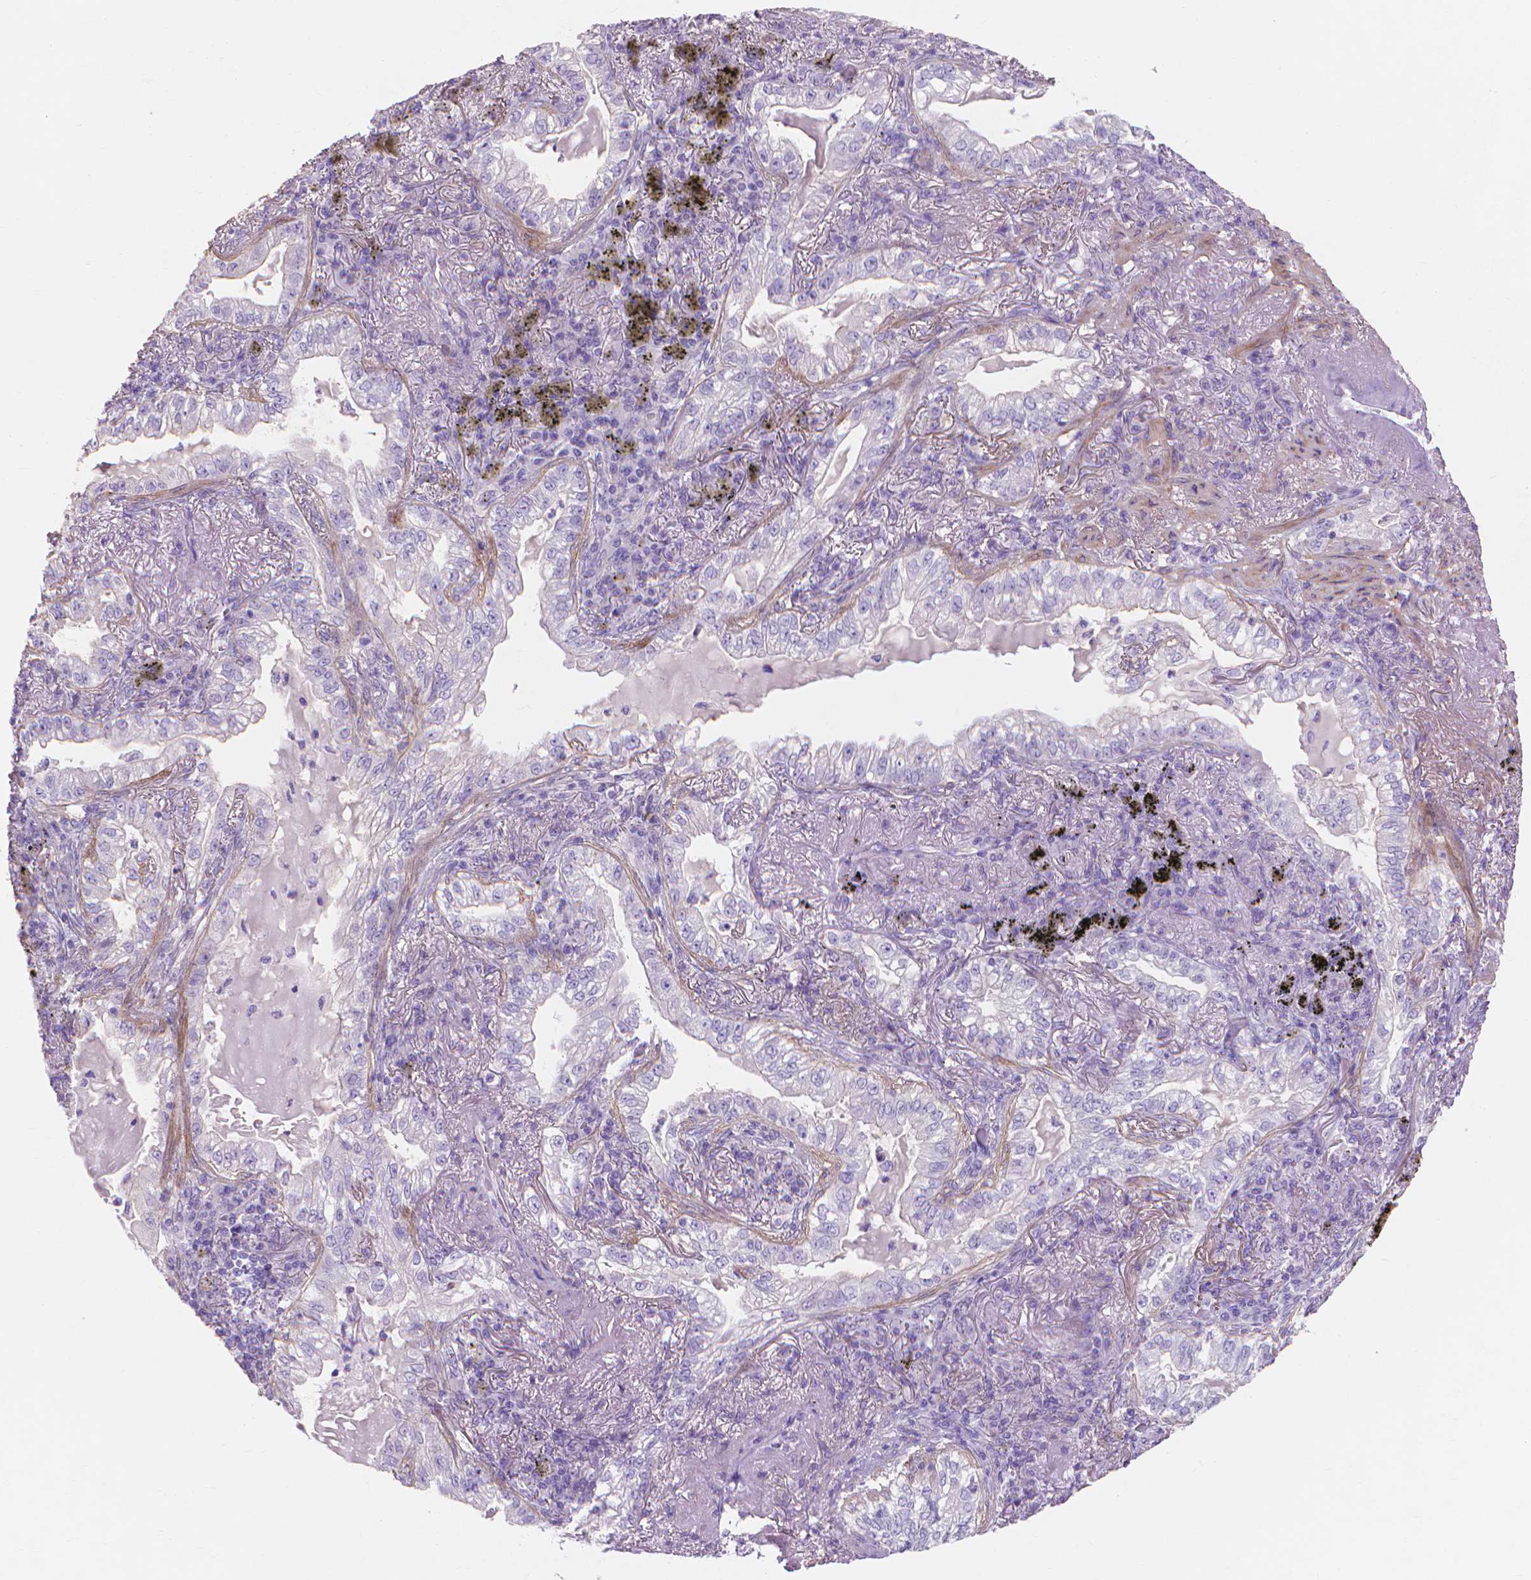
{"staining": {"intensity": "negative", "quantity": "none", "location": "none"}, "tissue": "lung cancer", "cell_type": "Tumor cells", "image_type": "cancer", "snomed": [{"axis": "morphology", "description": "Adenocarcinoma, NOS"}, {"axis": "topography", "description": "Lung"}], "caption": "Immunohistochemistry of human lung cancer (adenocarcinoma) shows no positivity in tumor cells.", "gene": "MBLAC1", "patient": {"sex": "female", "age": 73}}